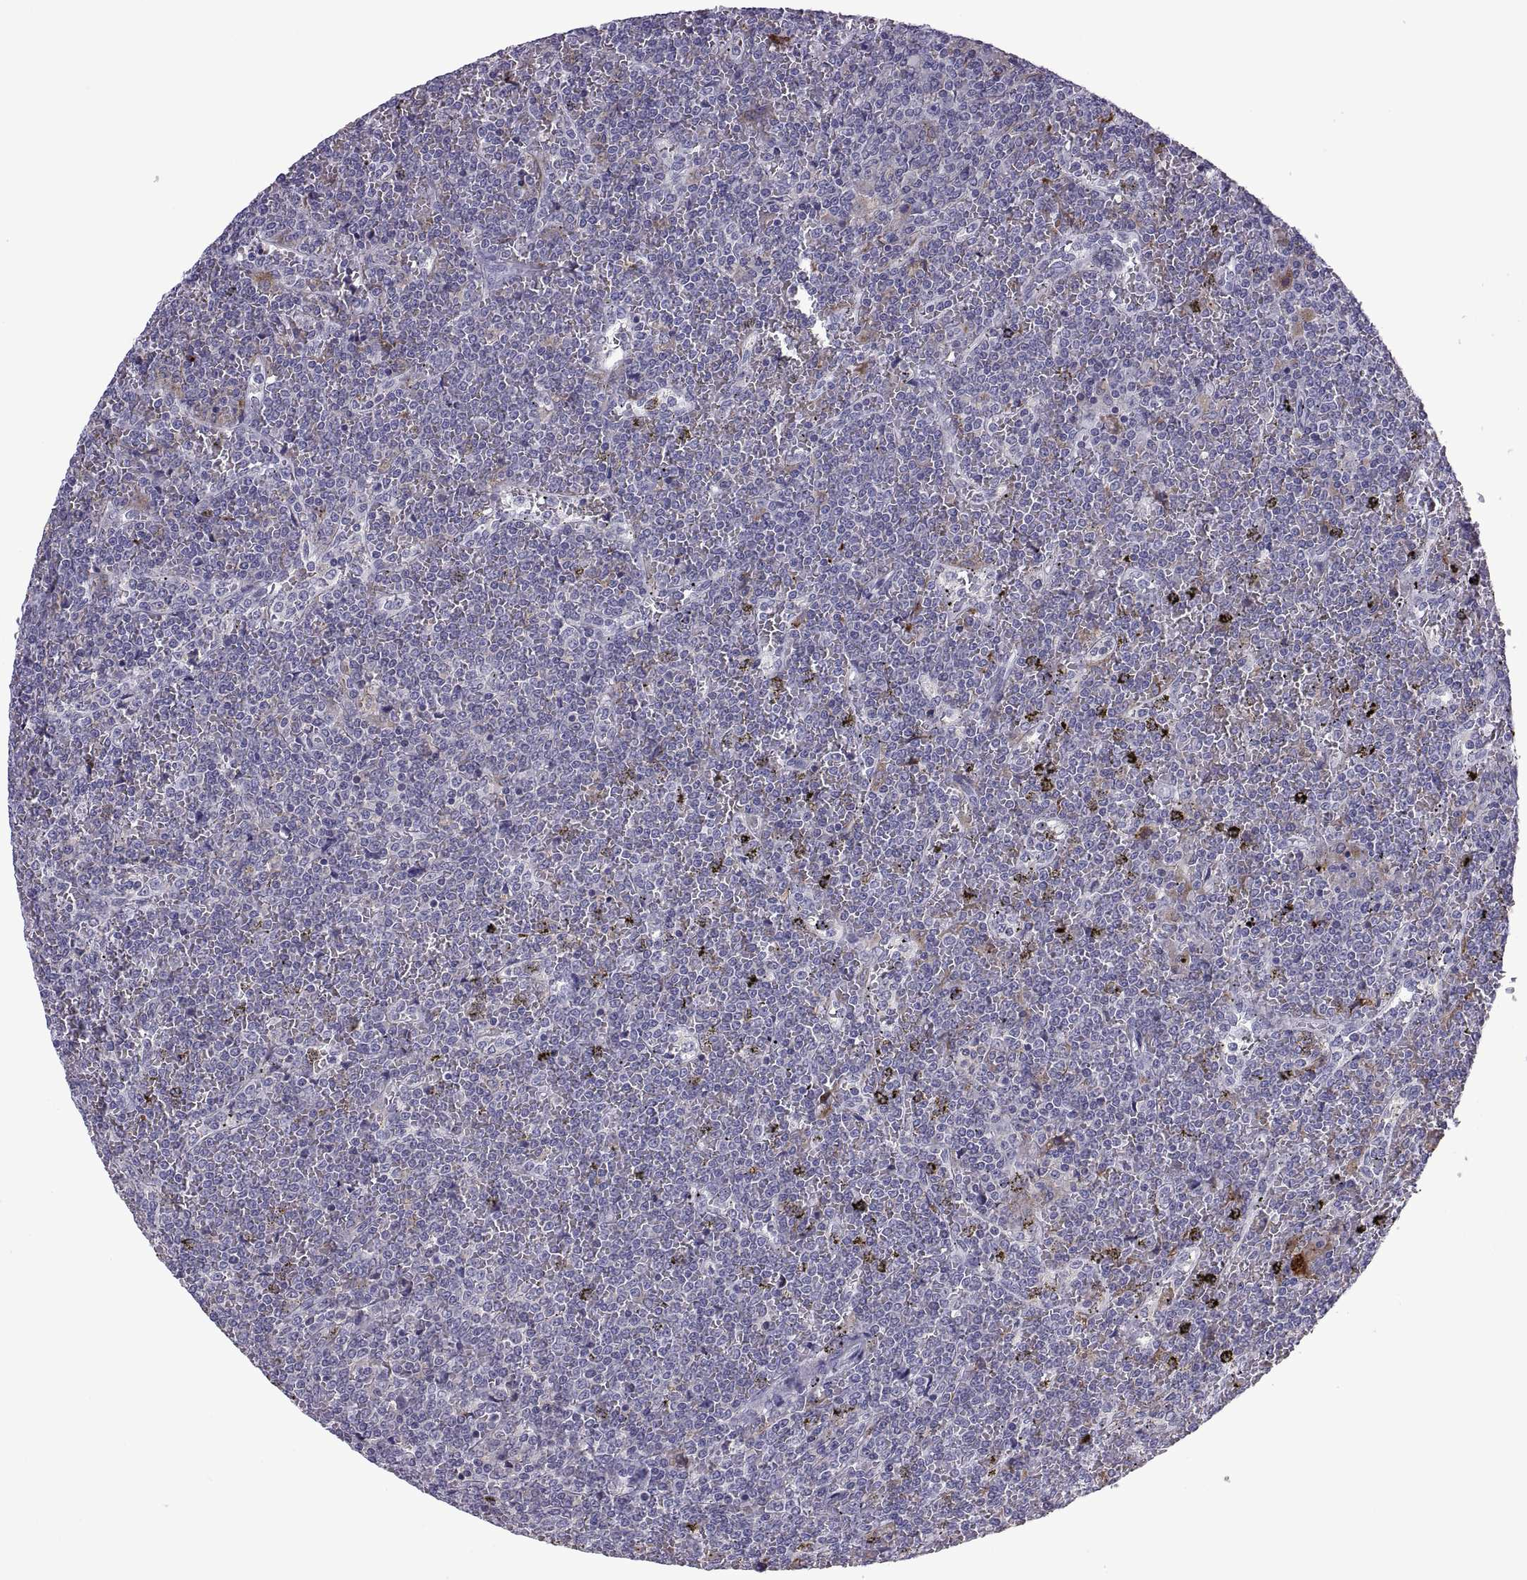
{"staining": {"intensity": "negative", "quantity": "none", "location": "none"}, "tissue": "lymphoma", "cell_type": "Tumor cells", "image_type": "cancer", "snomed": [{"axis": "morphology", "description": "Malignant lymphoma, non-Hodgkin's type, Low grade"}, {"axis": "topography", "description": "Spleen"}], "caption": "Tumor cells show no significant positivity in lymphoma.", "gene": "RGS19", "patient": {"sex": "female", "age": 19}}